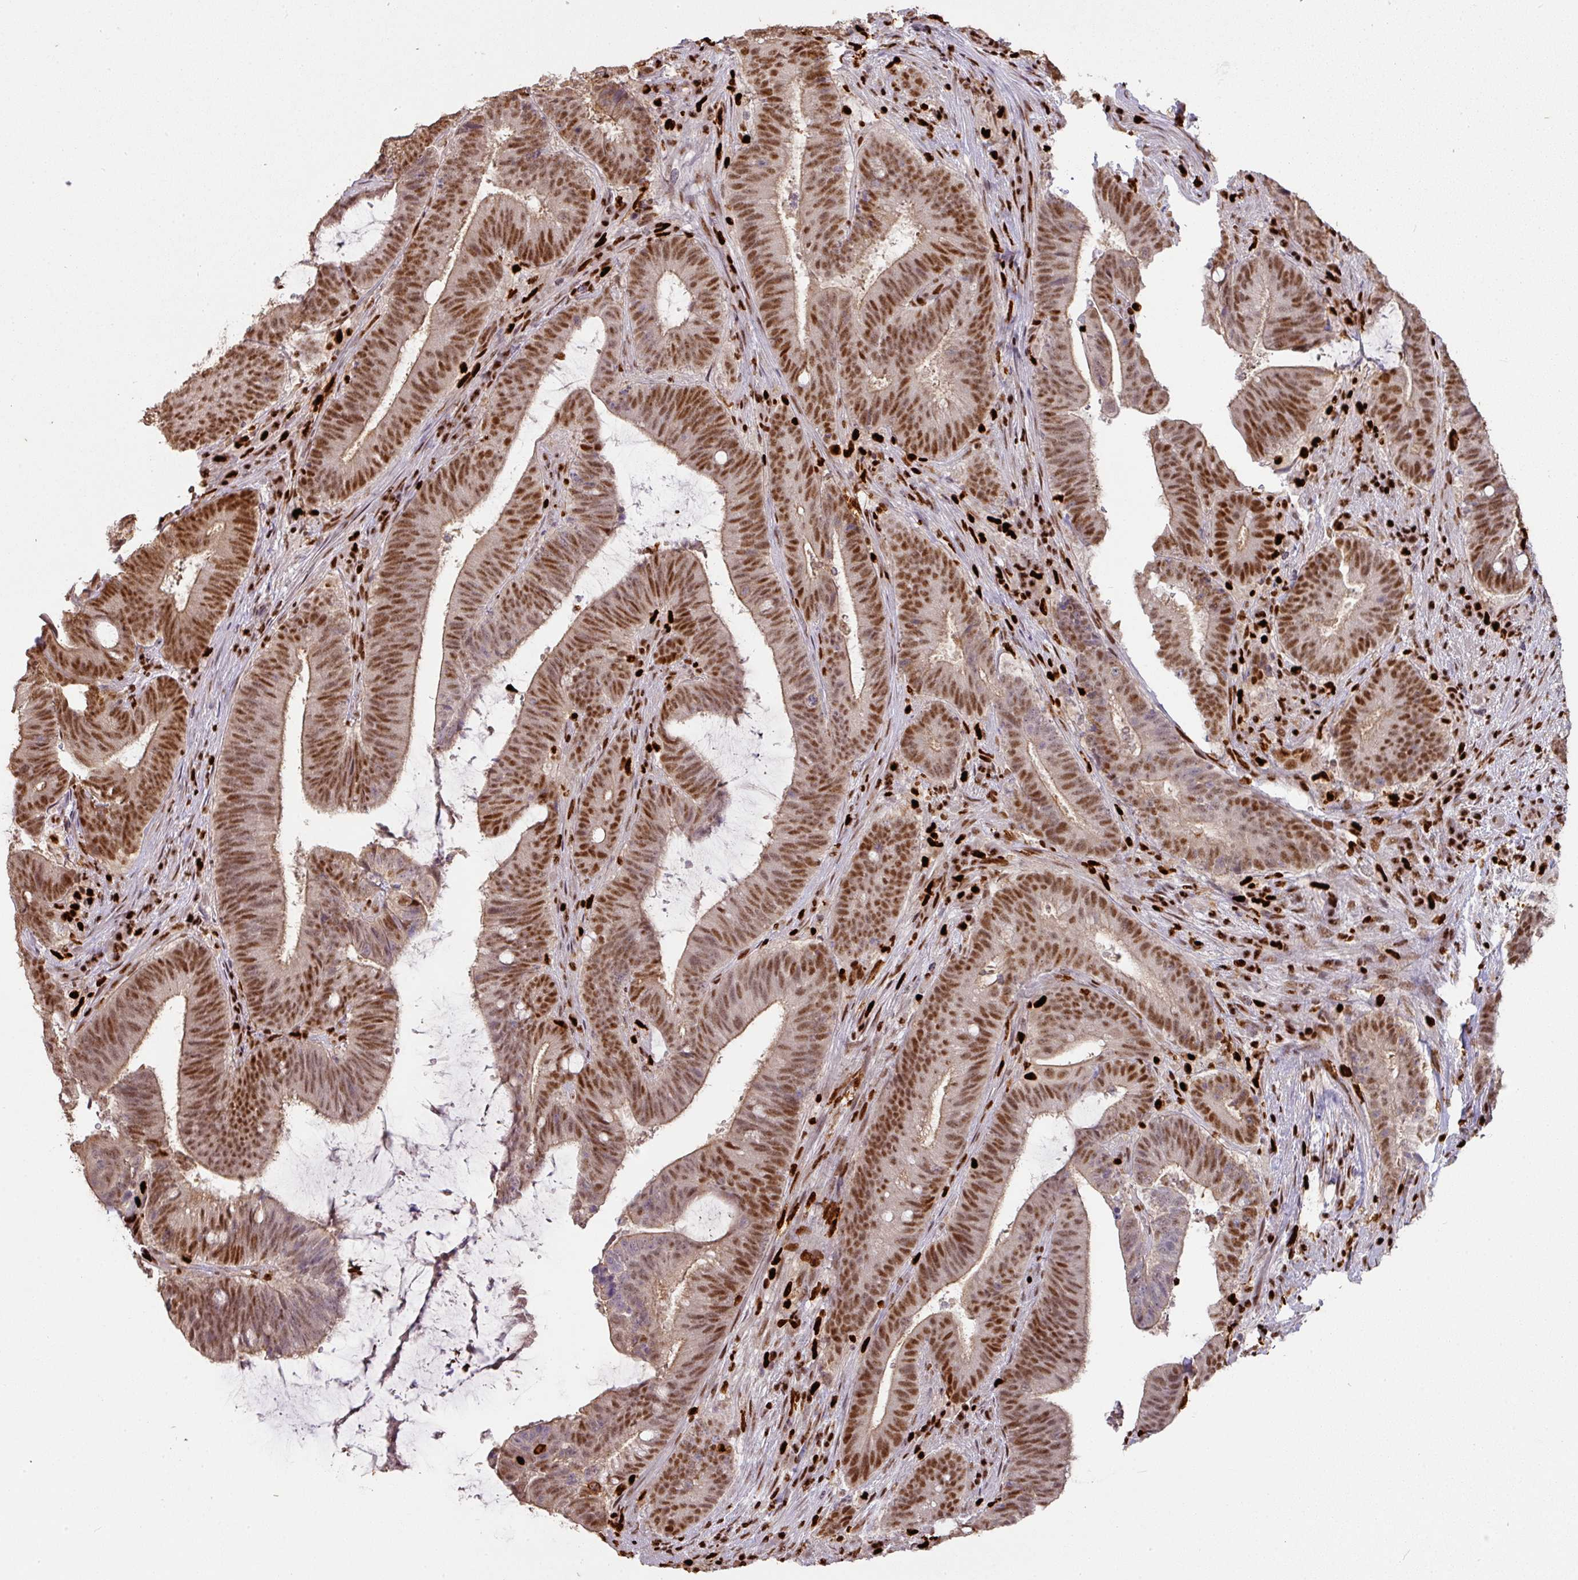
{"staining": {"intensity": "moderate", "quantity": ">75%", "location": "nuclear"}, "tissue": "colorectal cancer", "cell_type": "Tumor cells", "image_type": "cancer", "snomed": [{"axis": "morphology", "description": "Adenocarcinoma, NOS"}, {"axis": "topography", "description": "Colon"}], "caption": "DAB immunohistochemical staining of colorectal cancer exhibits moderate nuclear protein expression in approximately >75% of tumor cells. (Stains: DAB in brown, nuclei in blue, Microscopy: brightfield microscopy at high magnification).", "gene": "SAMHD1", "patient": {"sex": "female", "age": 43}}